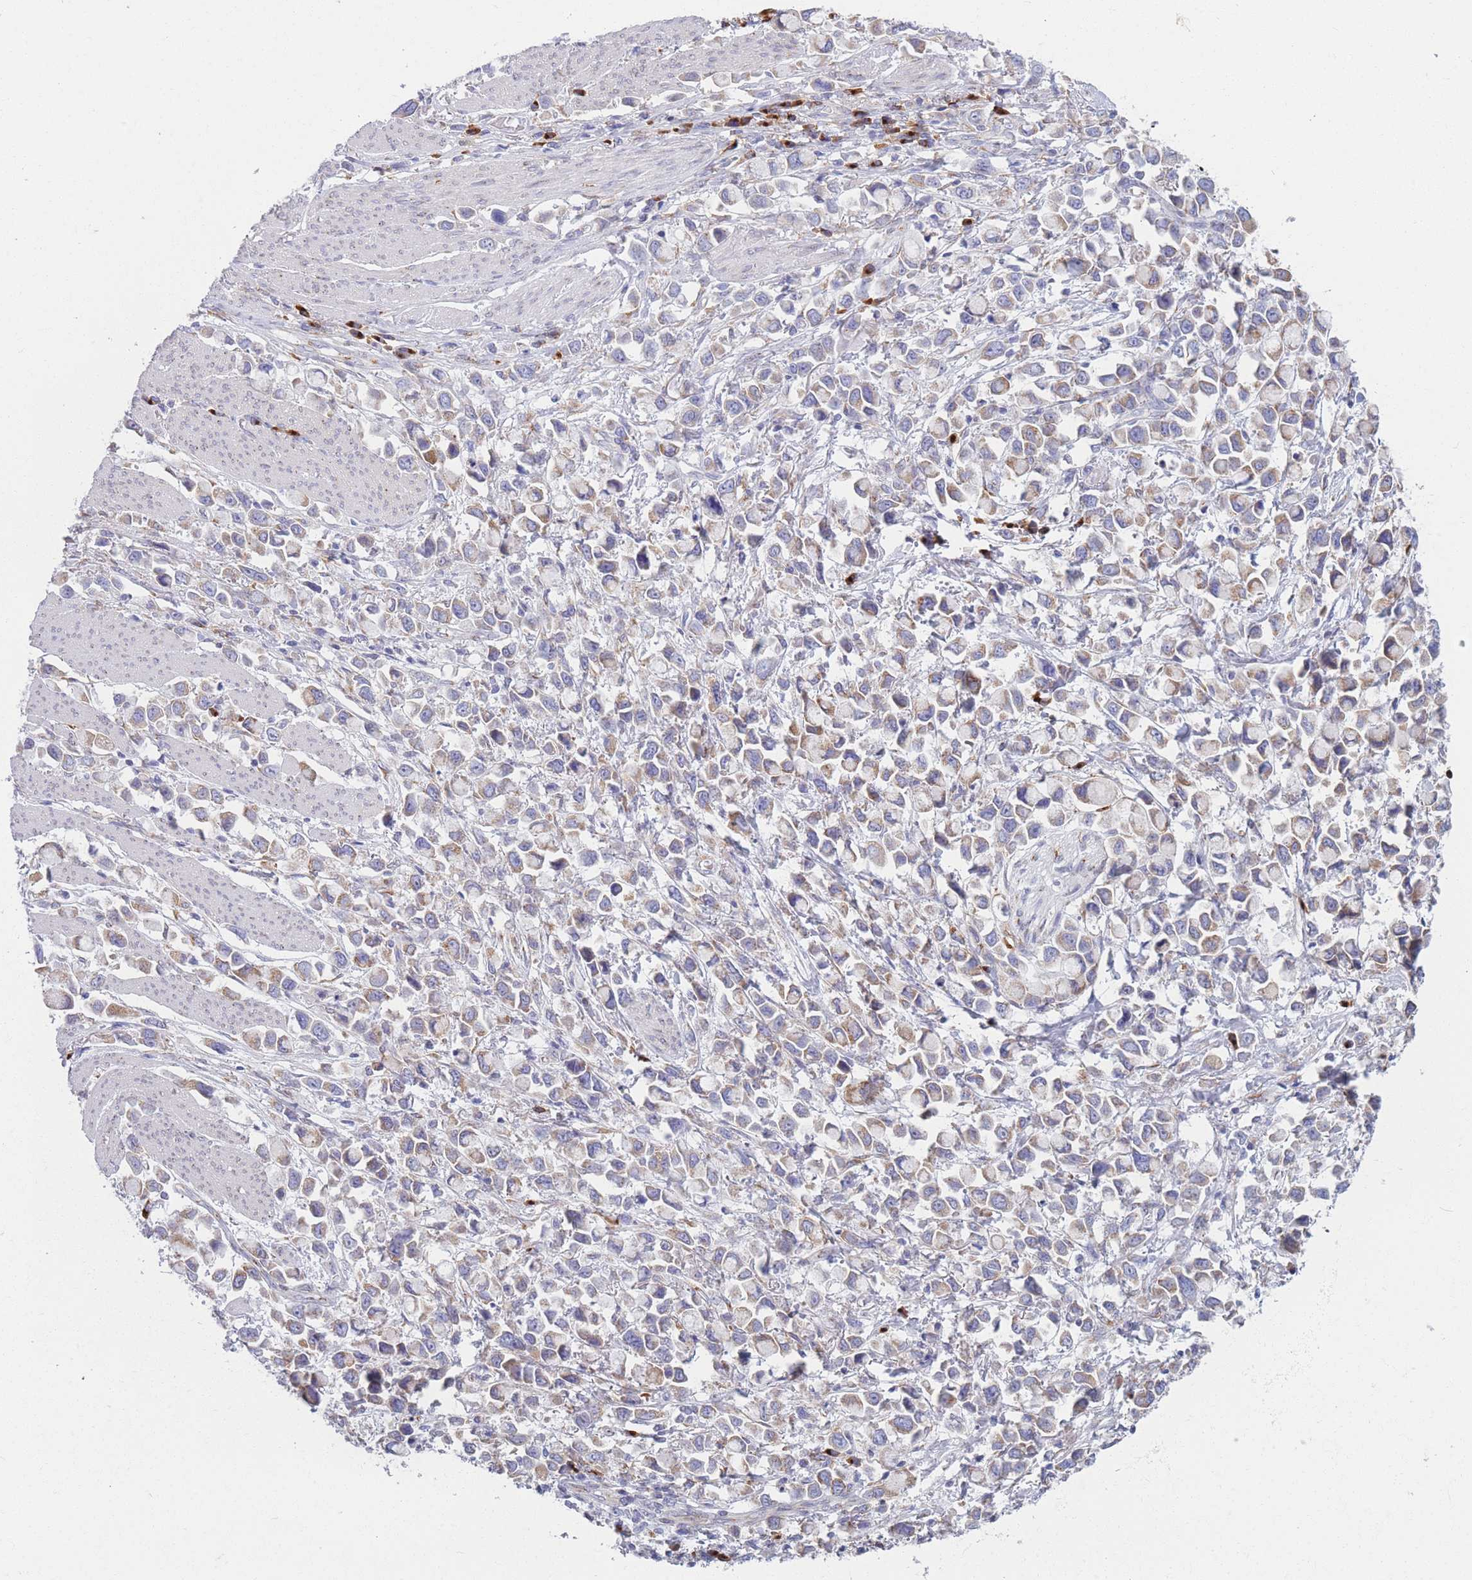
{"staining": {"intensity": "moderate", "quantity": "<25%", "location": "cytoplasmic/membranous"}, "tissue": "stomach cancer", "cell_type": "Tumor cells", "image_type": "cancer", "snomed": [{"axis": "morphology", "description": "Adenocarcinoma, NOS"}, {"axis": "topography", "description": "Stomach"}], "caption": "High-power microscopy captured an immunohistochemistry (IHC) micrograph of stomach cancer, revealing moderate cytoplasmic/membranous expression in approximately <25% of tumor cells.", "gene": "MRPL30", "patient": {"sex": "female", "age": 81}}